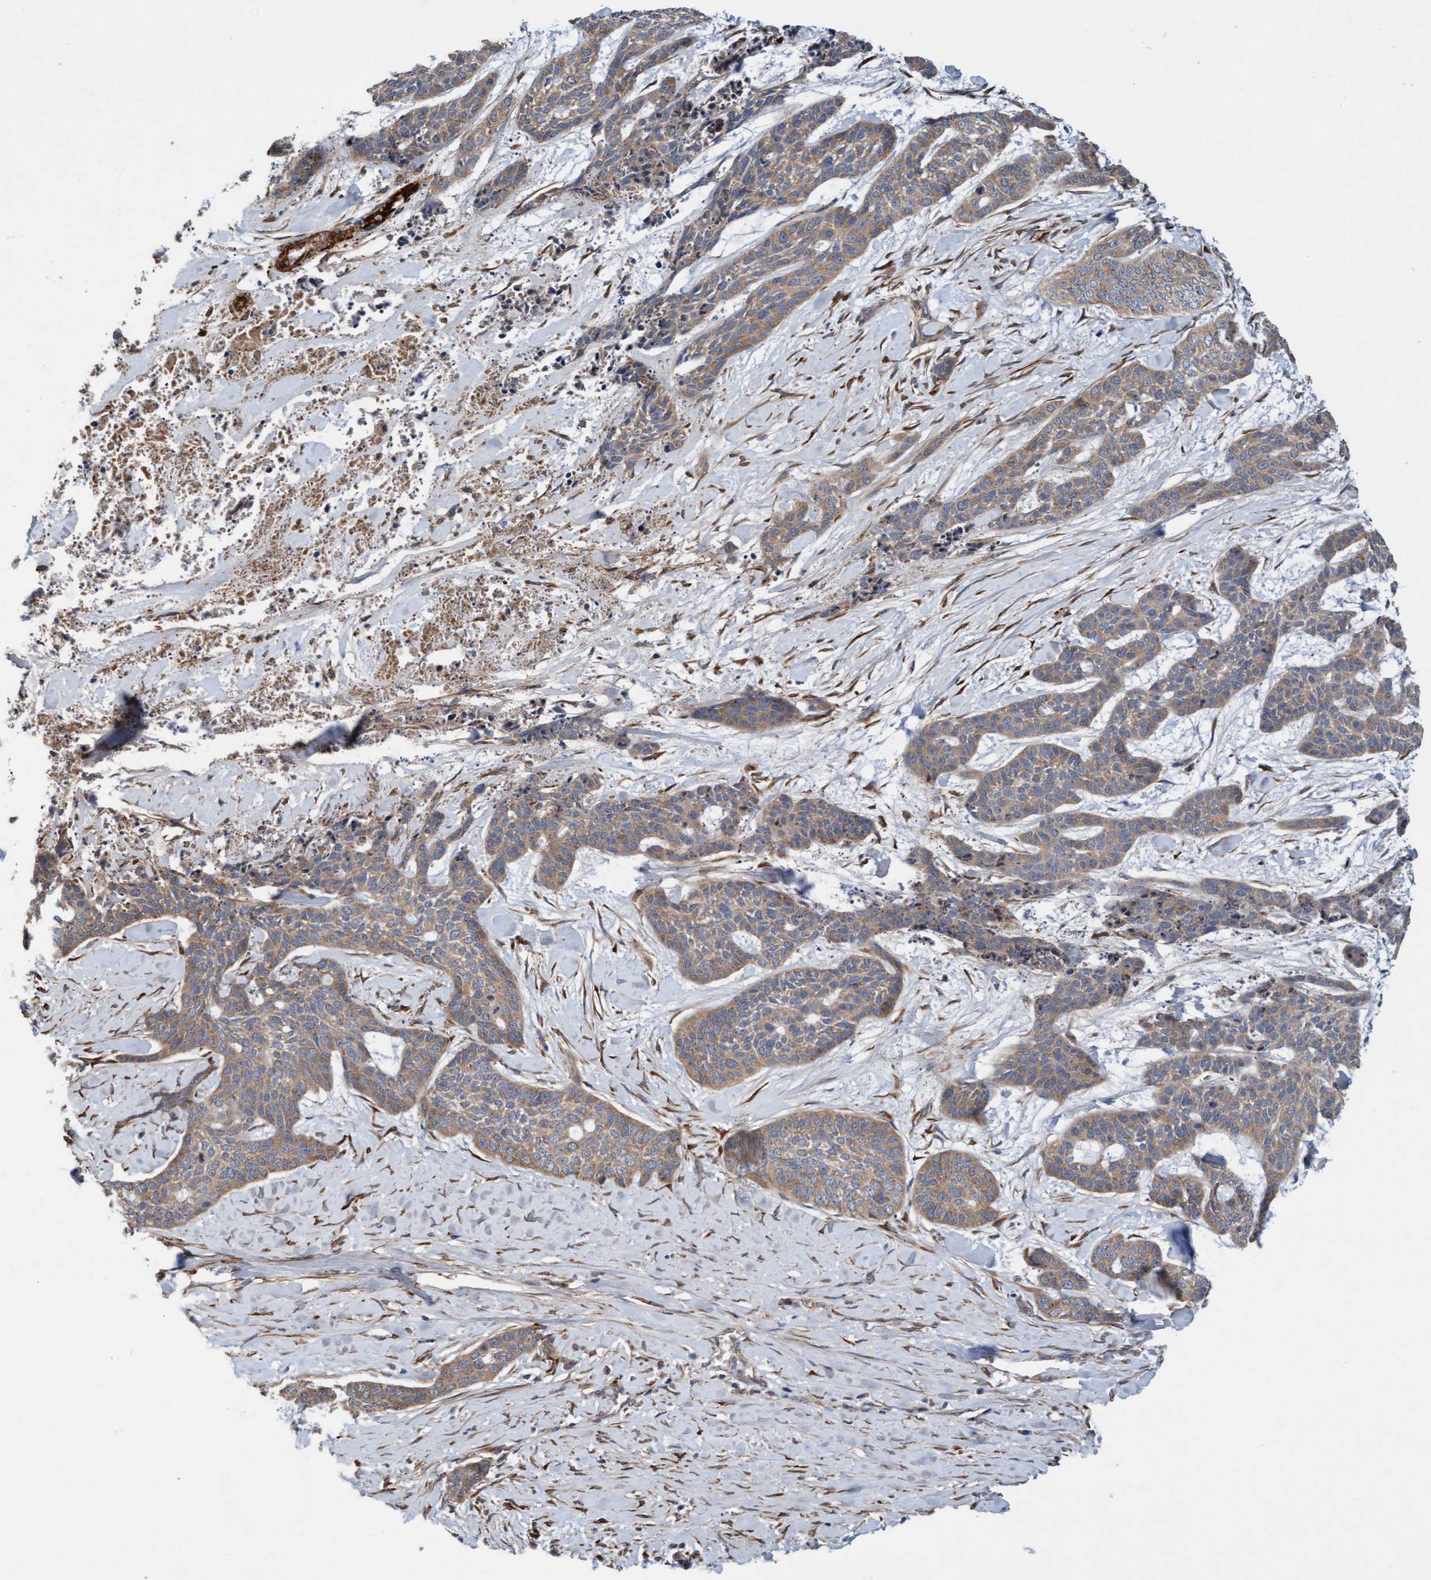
{"staining": {"intensity": "weak", "quantity": ">75%", "location": "cytoplasmic/membranous"}, "tissue": "skin cancer", "cell_type": "Tumor cells", "image_type": "cancer", "snomed": [{"axis": "morphology", "description": "Basal cell carcinoma"}, {"axis": "topography", "description": "Skin"}], "caption": "Protein expression analysis of basal cell carcinoma (skin) demonstrates weak cytoplasmic/membranous expression in about >75% of tumor cells.", "gene": "DDHD2", "patient": {"sex": "female", "age": 64}}